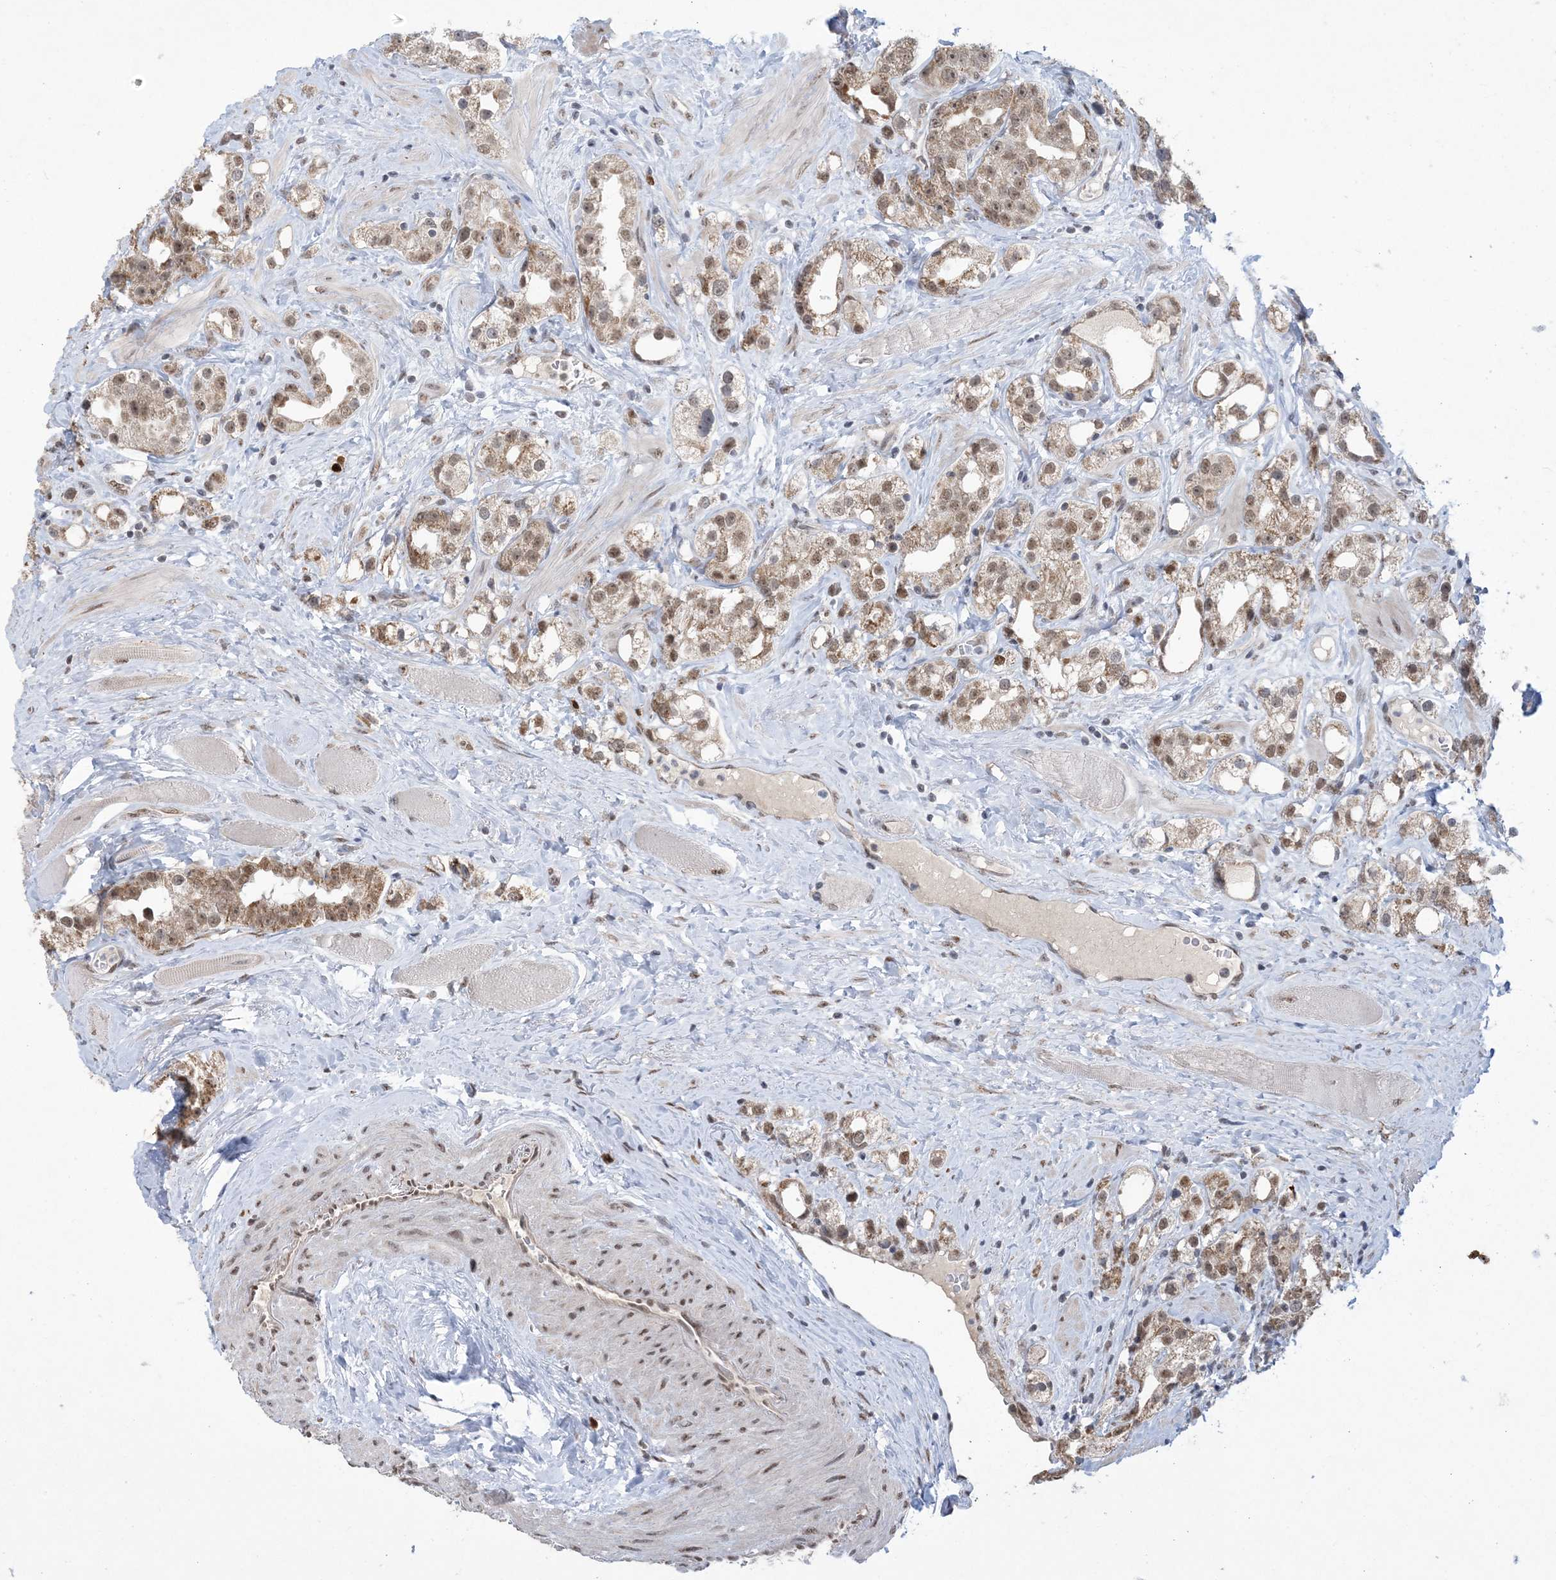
{"staining": {"intensity": "moderate", "quantity": ">75%", "location": "cytoplasmic/membranous,nuclear"}, "tissue": "prostate cancer", "cell_type": "Tumor cells", "image_type": "cancer", "snomed": [{"axis": "morphology", "description": "Adenocarcinoma, NOS"}, {"axis": "topography", "description": "Prostate"}], "caption": "This is a micrograph of immunohistochemistry (IHC) staining of adenocarcinoma (prostate), which shows moderate positivity in the cytoplasmic/membranous and nuclear of tumor cells.", "gene": "TRMT10C", "patient": {"sex": "male", "age": 79}}